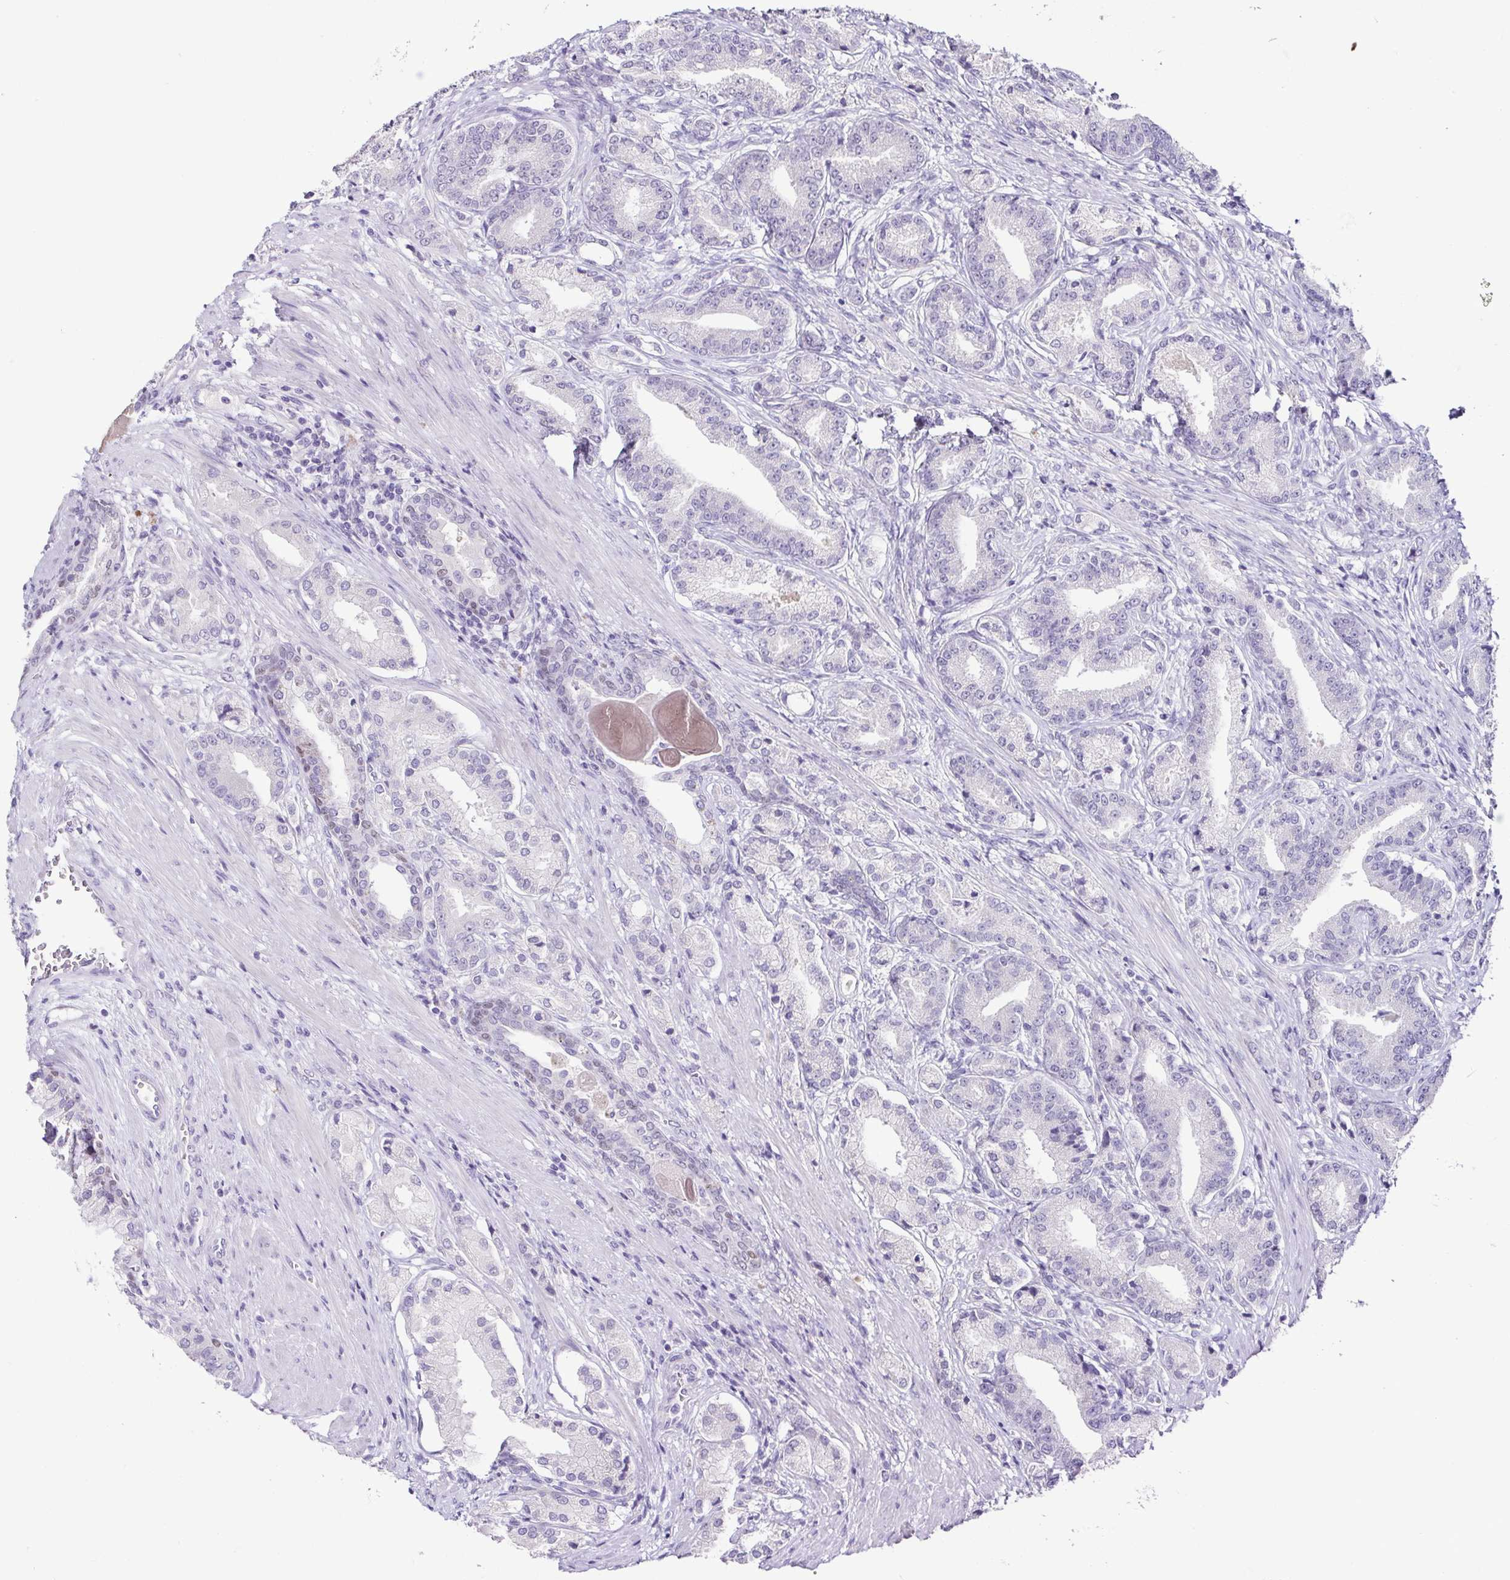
{"staining": {"intensity": "negative", "quantity": "none", "location": "none"}, "tissue": "prostate cancer", "cell_type": "Tumor cells", "image_type": "cancer", "snomed": [{"axis": "morphology", "description": "Adenocarcinoma, High grade"}, {"axis": "topography", "description": "Prostate and seminal vesicle, NOS"}], "caption": "Prostate cancer was stained to show a protein in brown. There is no significant expression in tumor cells.", "gene": "TP73", "patient": {"sex": "male", "age": 61}}